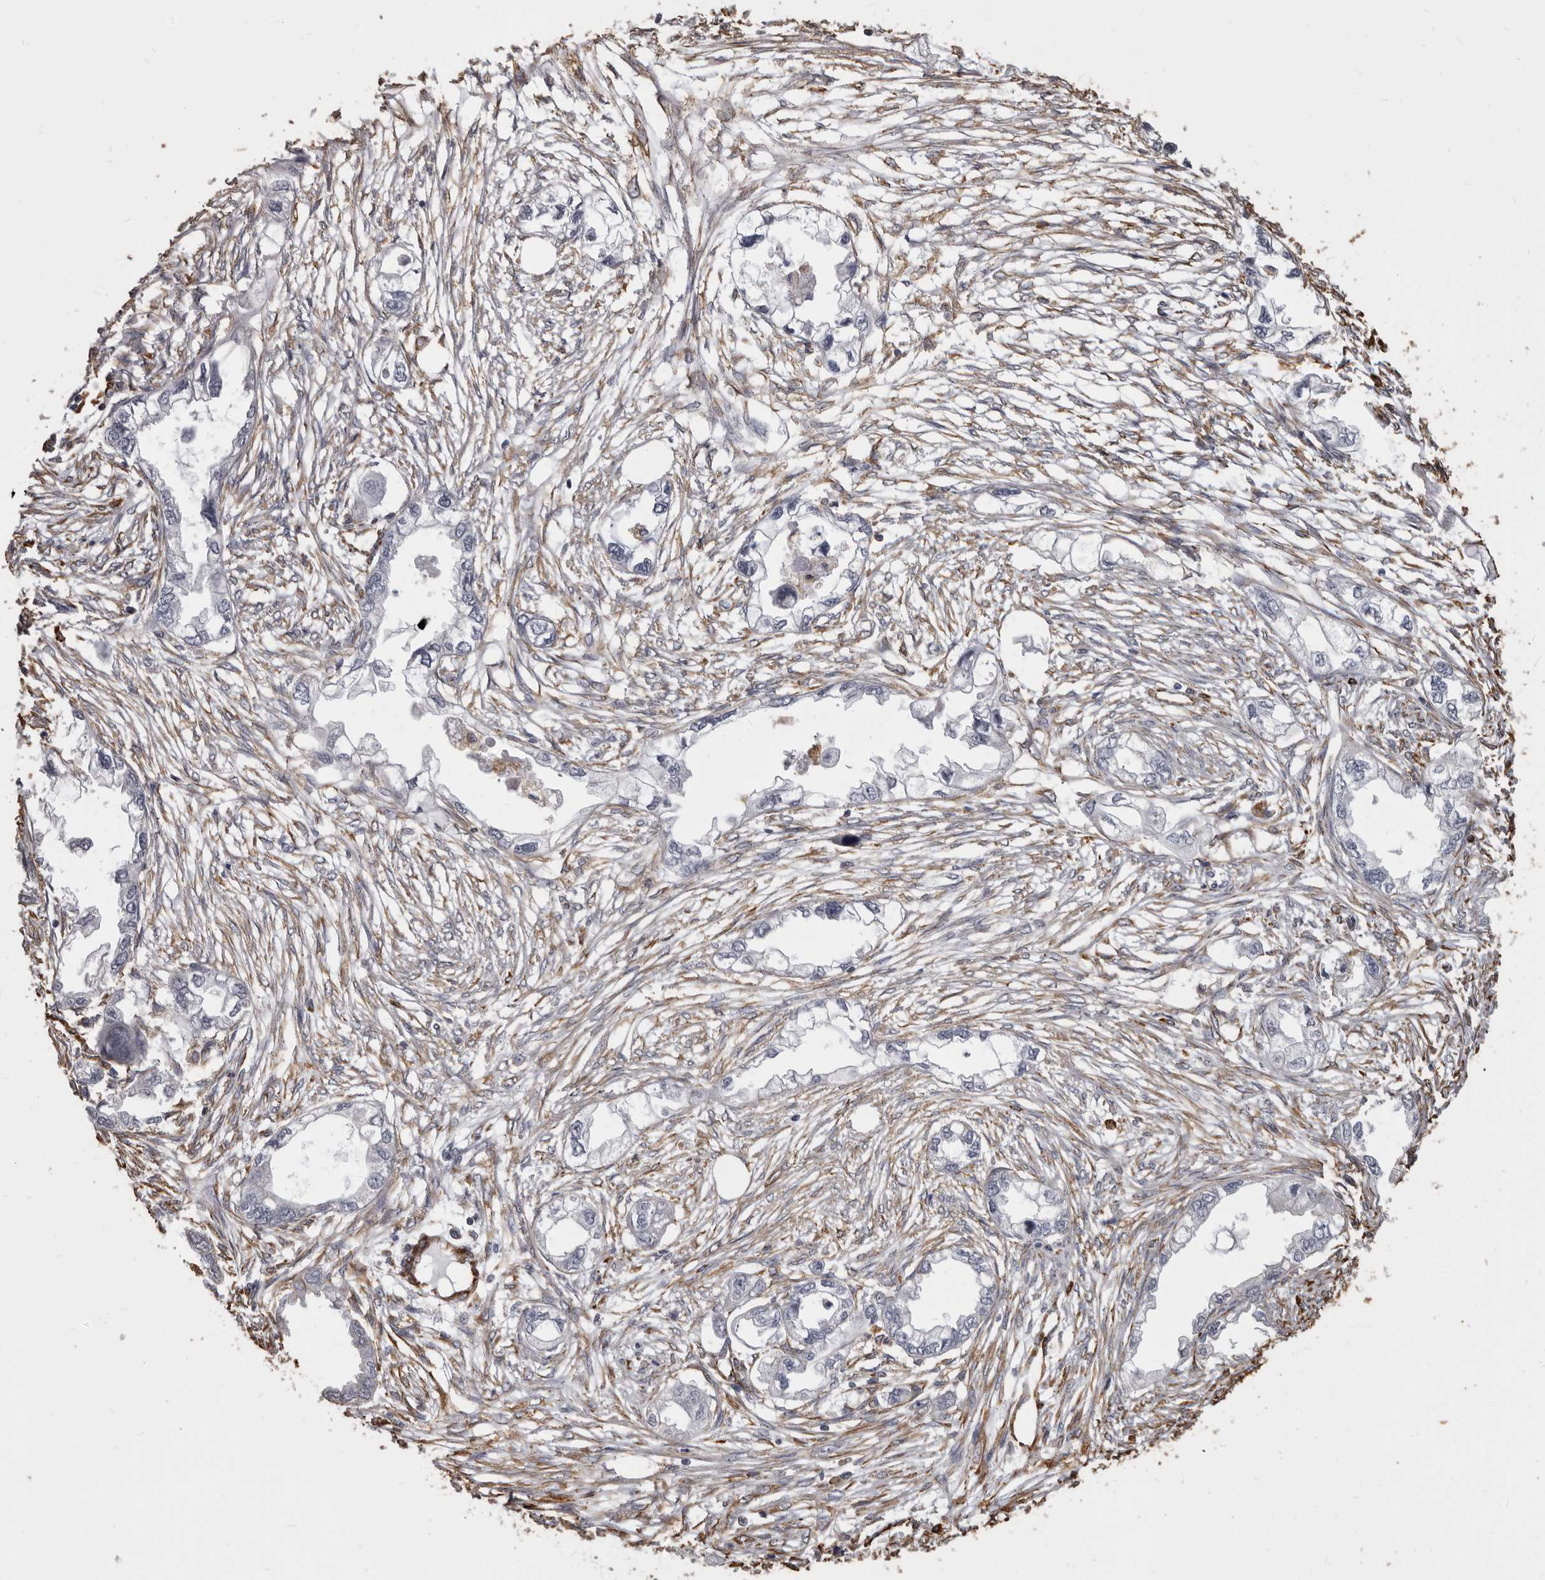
{"staining": {"intensity": "negative", "quantity": "none", "location": "none"}, "tissue": "endometrial cancer", "cell_type": "Tumor cells", "image_type": "cancer", "snomed": [{"axis": "morphology", "description": "Adenocarcinoma, NOS"}, {"axis": "morphology", "description": "Adenocarcinoma, metastatic, NOS"}, {"axis": "topography", "description": "Adipose tissue"}, {"axis": "topography", "description": "Endometrium"}], "caption": "Immunohistochemical staining of endometrial cancer demonstrates no significant expression in tumor cells.", "gene": "MTURN", "patient": {"sex": "female", "age": 67}}